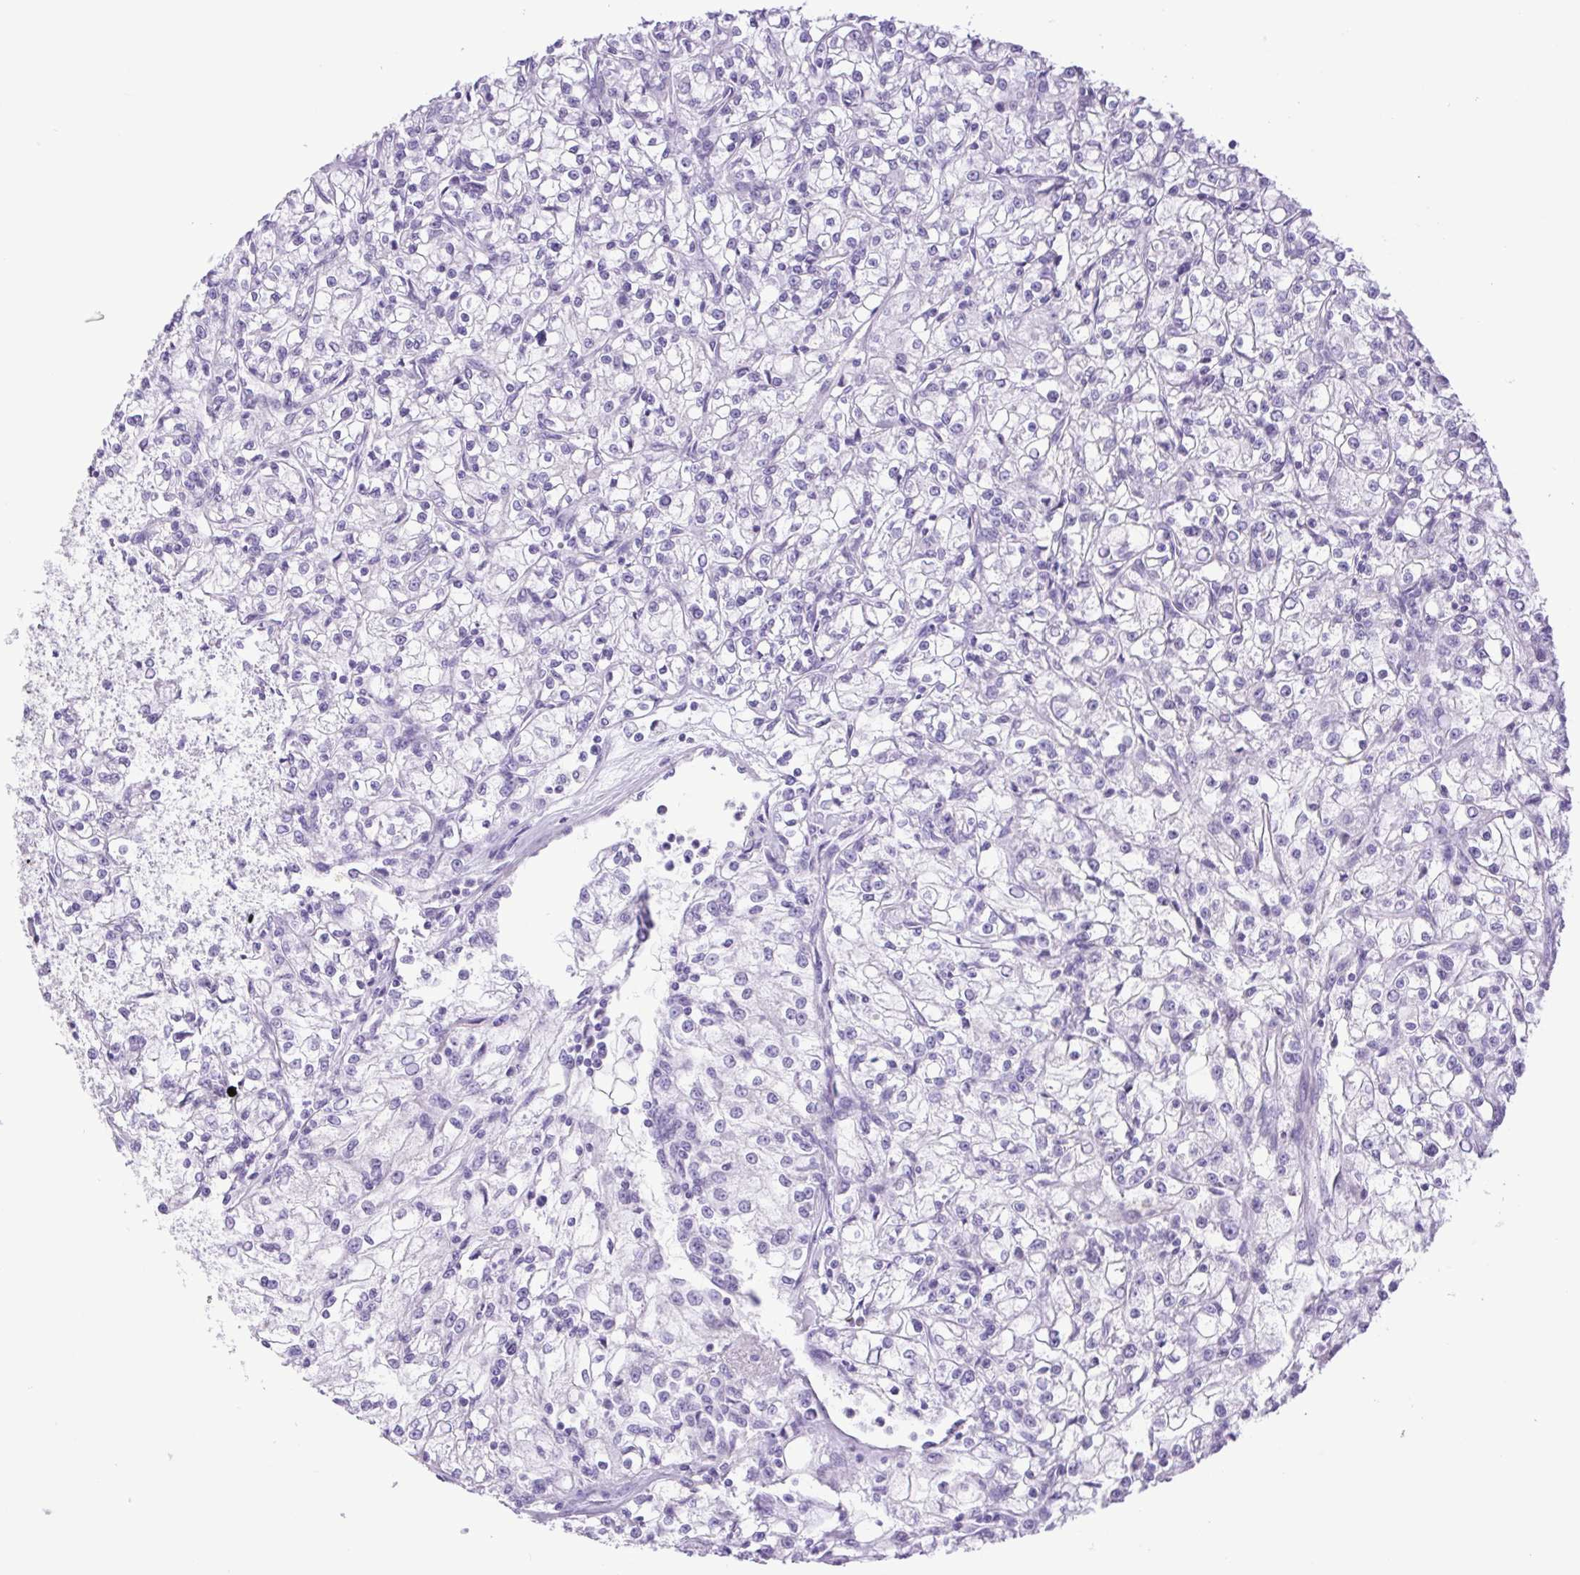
{"staining": {"intensity": "negative", "quantity": "none", "location": "none"}, "tissue": "renal cancer", "cell_type": "Tumor cells", "image_type": "cancer", "snomed": [{"axis": "morphology", "description": "Adenocarcinoma, NOS"}, {"axis": "topography", "description": "Kidney"}], "caption": "IHC of adenocarcinoma (renal) exhibits no staining in tumor cells.", "gene": "CDSN", "patient": {"sex": "female", "age": 59}}